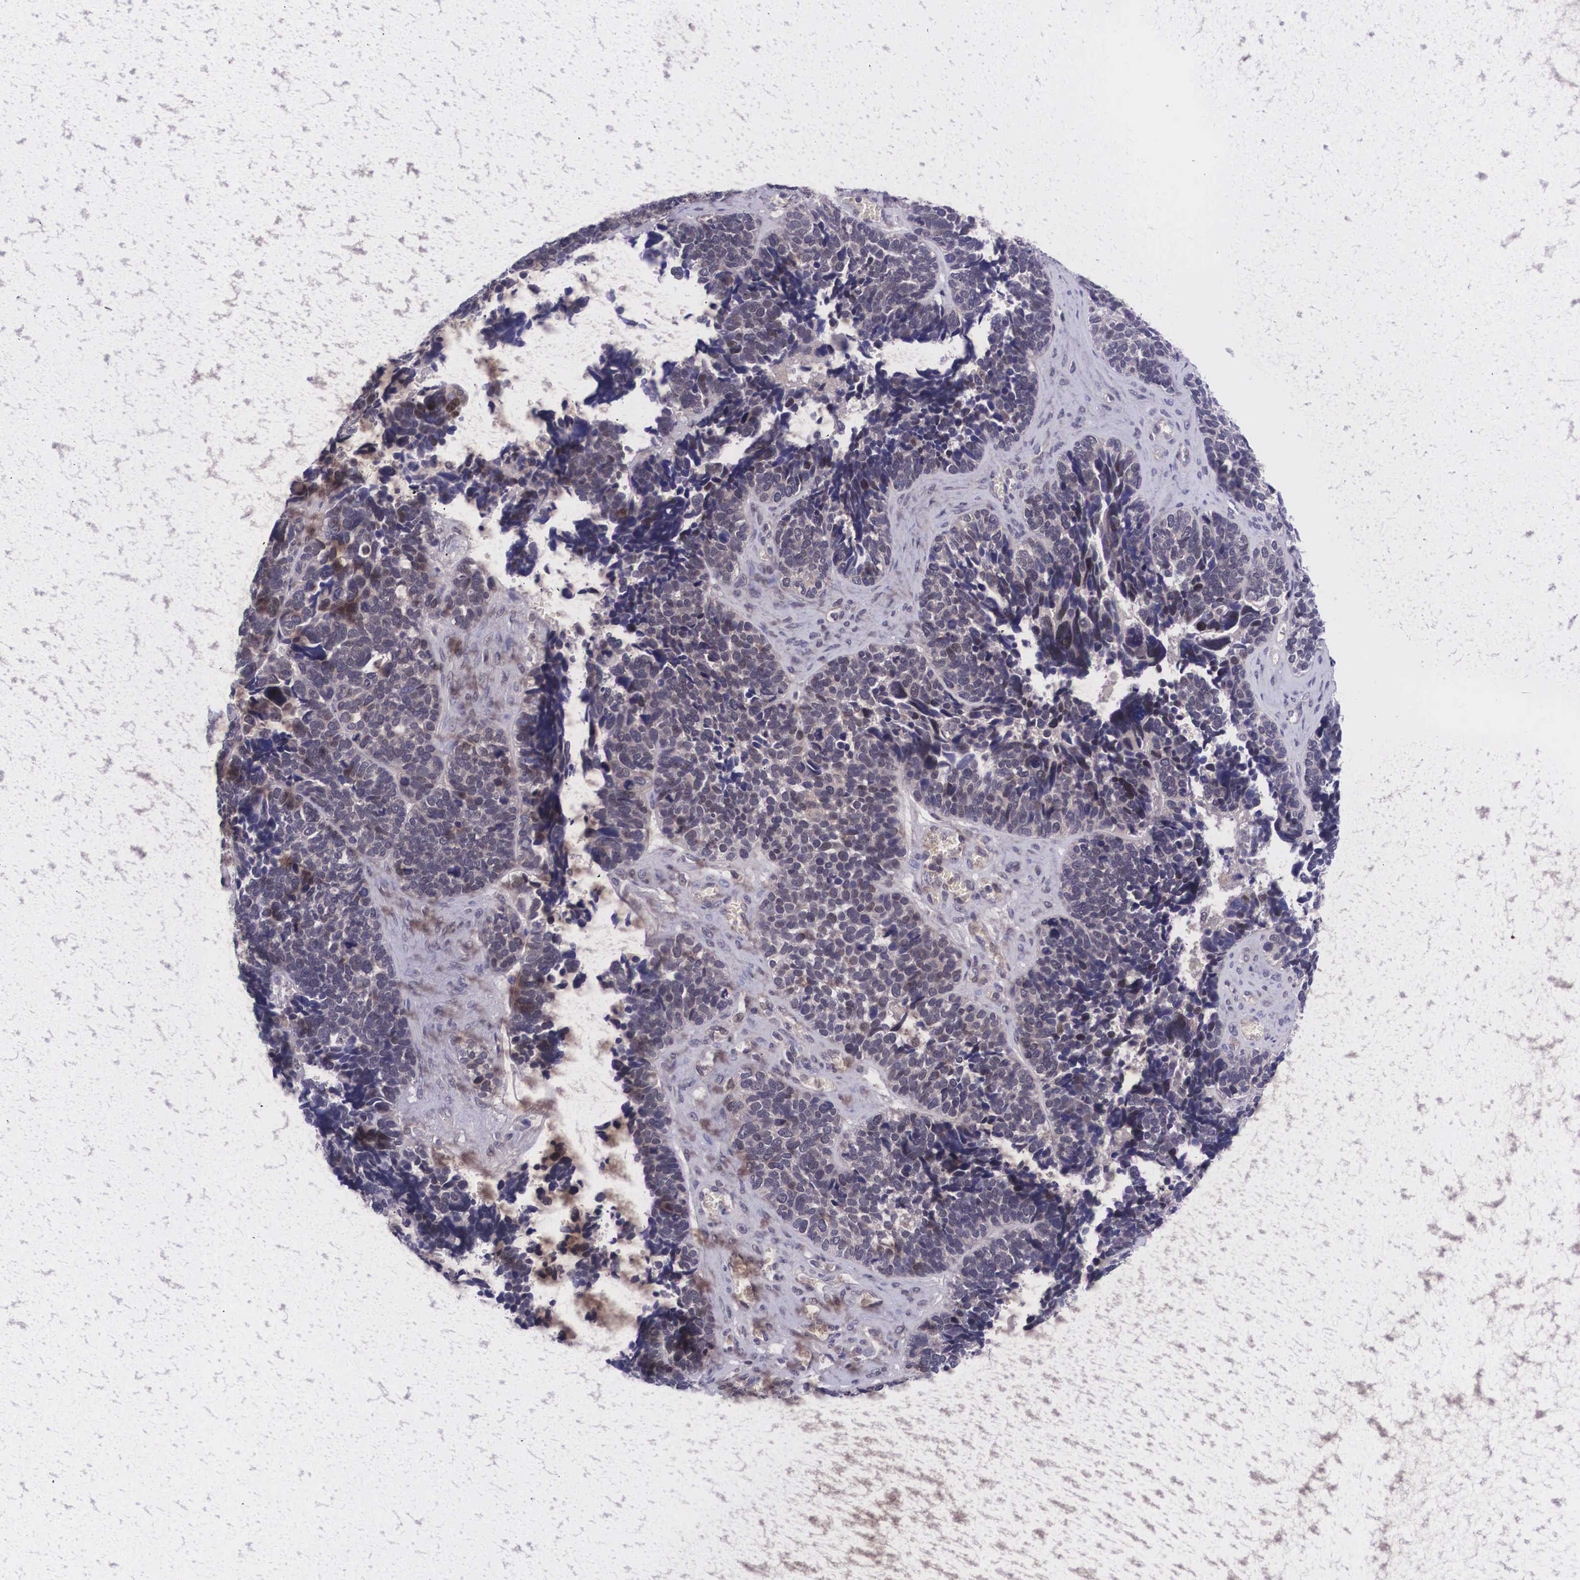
{"staining": {"intensity": "negative", "quantity": "none", "location": "none"}, "tissue": "ovarian cancer", "cell_type": "Tumor cells", "image_type": "cancer", "snomed": [{"axis": "morphology", "description": "Cystadenocarcinoma, serous, NOS"}, {"axis": "topography", "description": "Ovary"}], "caption": "DAB (3,3'-diaminobenzidine) immunohistochemical staining of human ovarian cancer (serous cystadenocarcinoma) reveals no significant positivity in tumor cells. The staining was performed using DAB to visualize the protein expression in brown, while the nuclei were stained in blue with hematoxylin (Magnification: 20x).", "gene": "C22orf31", "patient": {"sex": "female", "age": 77}}